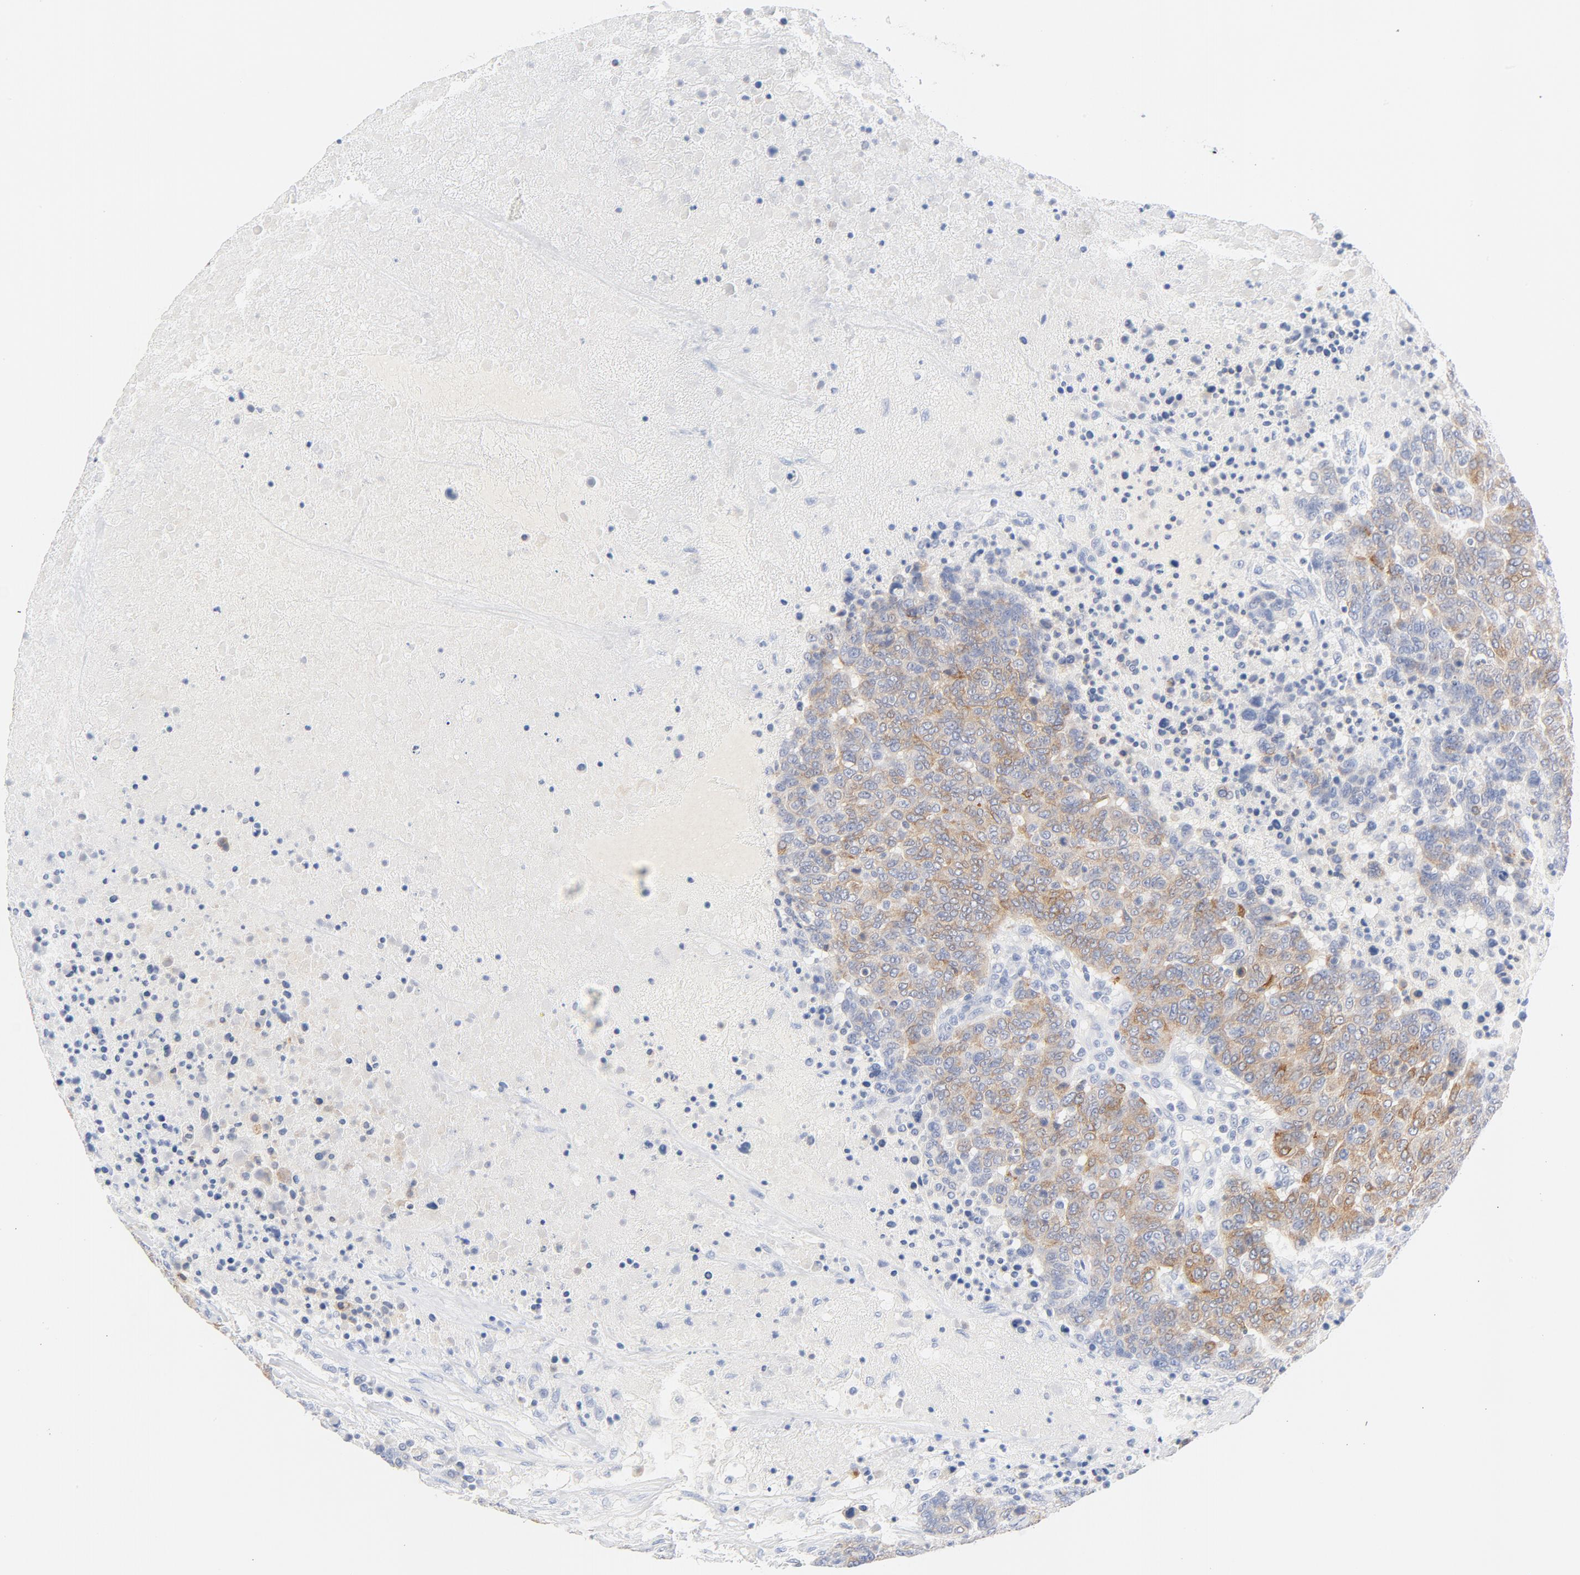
{"staining": {"intensity": "moderate", "quantity": "25%-75%", "location": "cytoplasmic/membranous"}, "tissue": "breast cancer", "cell_type": "Tumor cells", "image_type": "cancer", "snomed": [{"axis": "morphology", "description": "Duct carcinoma"}, {"axis": "topography", "description": "Breast"}], "caption": "High-magnification brightfield microscopy of infiltrating ductal carcinoma (breast) stained with DAB (brown) and counterstained with hematoxylin (blue). tumor cells exhibit moderate cytoplasmic/membranous positivity is seen in about25%-75% of cells.", "gene": "FGFR3", "patient": {"sex": "female", "age": 37}}